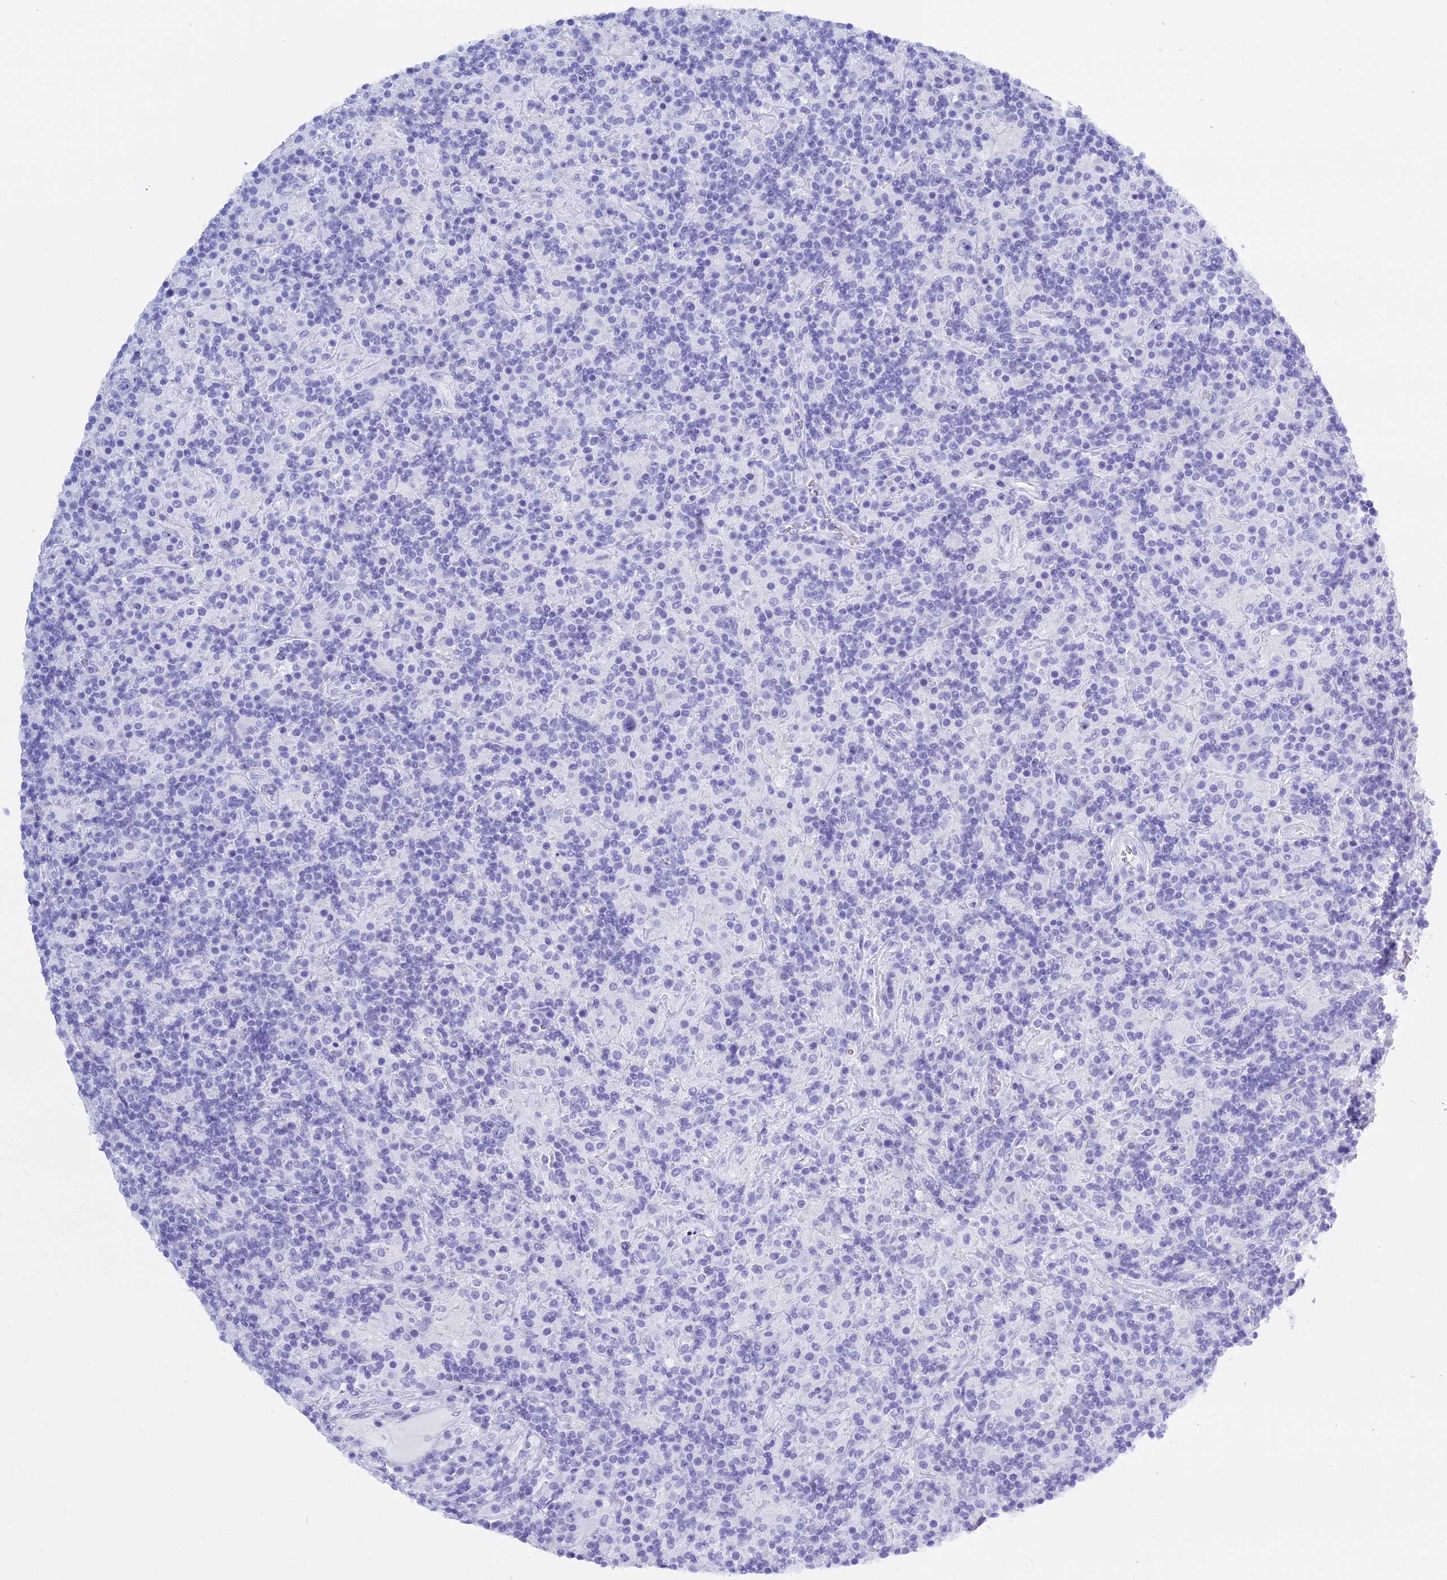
{"staining": {"intensity": "negative", "quantity": "none", "location": "none"}, "tissue": "lymphoma", "cell_type": "Tumor cells", "image_type": "cancer", "snomed": [{"axis": "morphology", "description": "Hodgkin's disease, NOS"}, {"axis": "topography", "description": "Lymph node"}], "caption": "This is an immunohistochemistry photomicrograph of human Hodgkin's disease. There is no expression in tumor cells.", "gene": "KCTD21", "patient": {"sex": "male", "age": 70}}